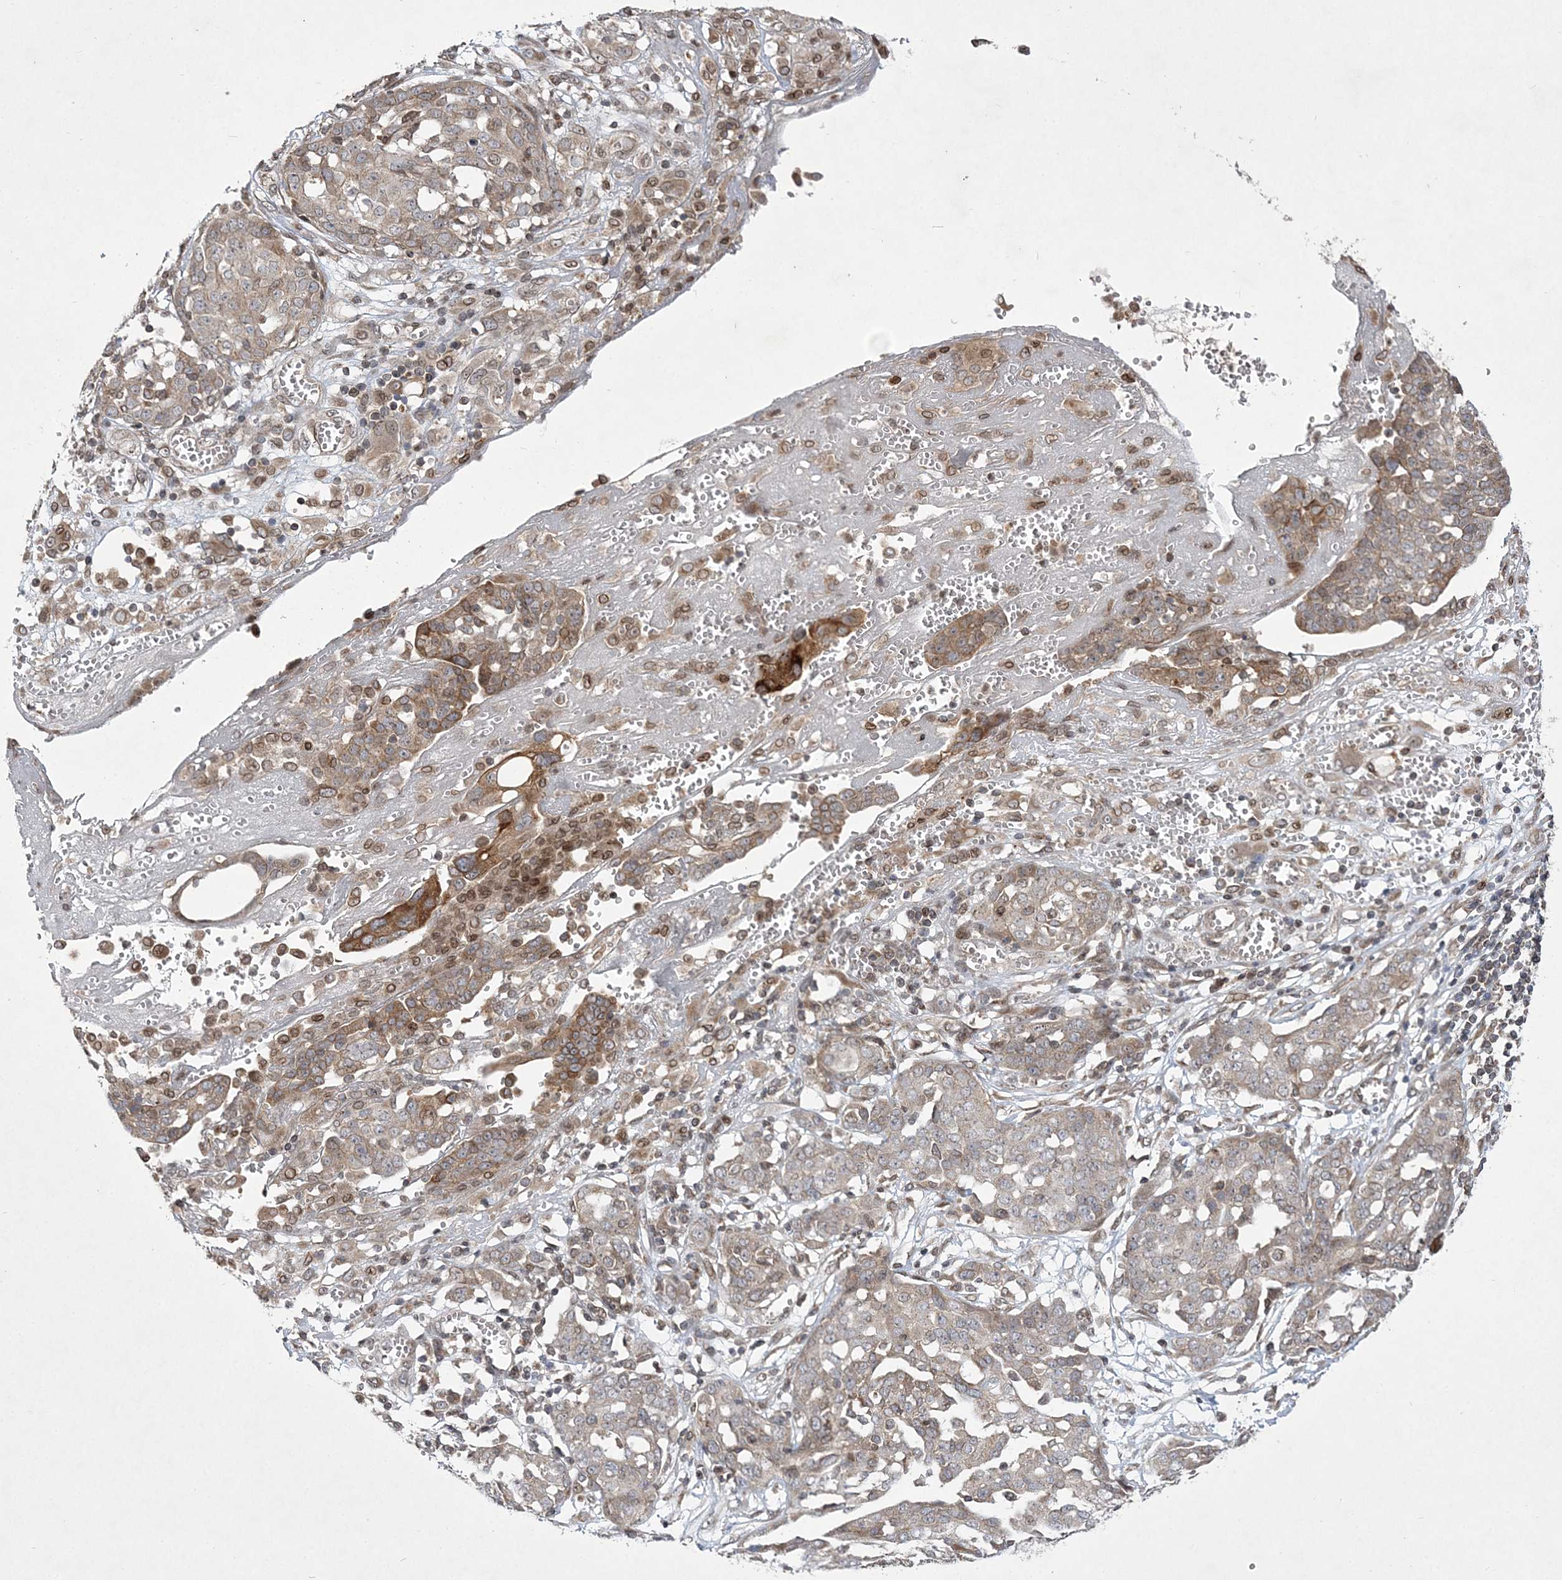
{"staining": {"intensity": "moderate", "quantity": "<25%", "location": "cytoplasmic/membranous,nuclear"}, "tissue": "ovarian cancer", "cell_type": "Tumor cells", "image_type": "cancer", "snomed": [{"axis": "morphology", "description": "Cystadenocarcinoma, serous, NOS"}, {"axis": "topography", "description": "Soft tissue"}, {"axis": "topography", "description": "Ovary"}], "caption": "Protein positivity by immunohistochemistry displays moderate cytoplasmic/membranous and nuclear staining in approximately <25% of tumor cells in serous cystadenocarcinoma (ovarian).", "gene": "DNAJC27", "patient": {"sex": "female", "age": 57}}